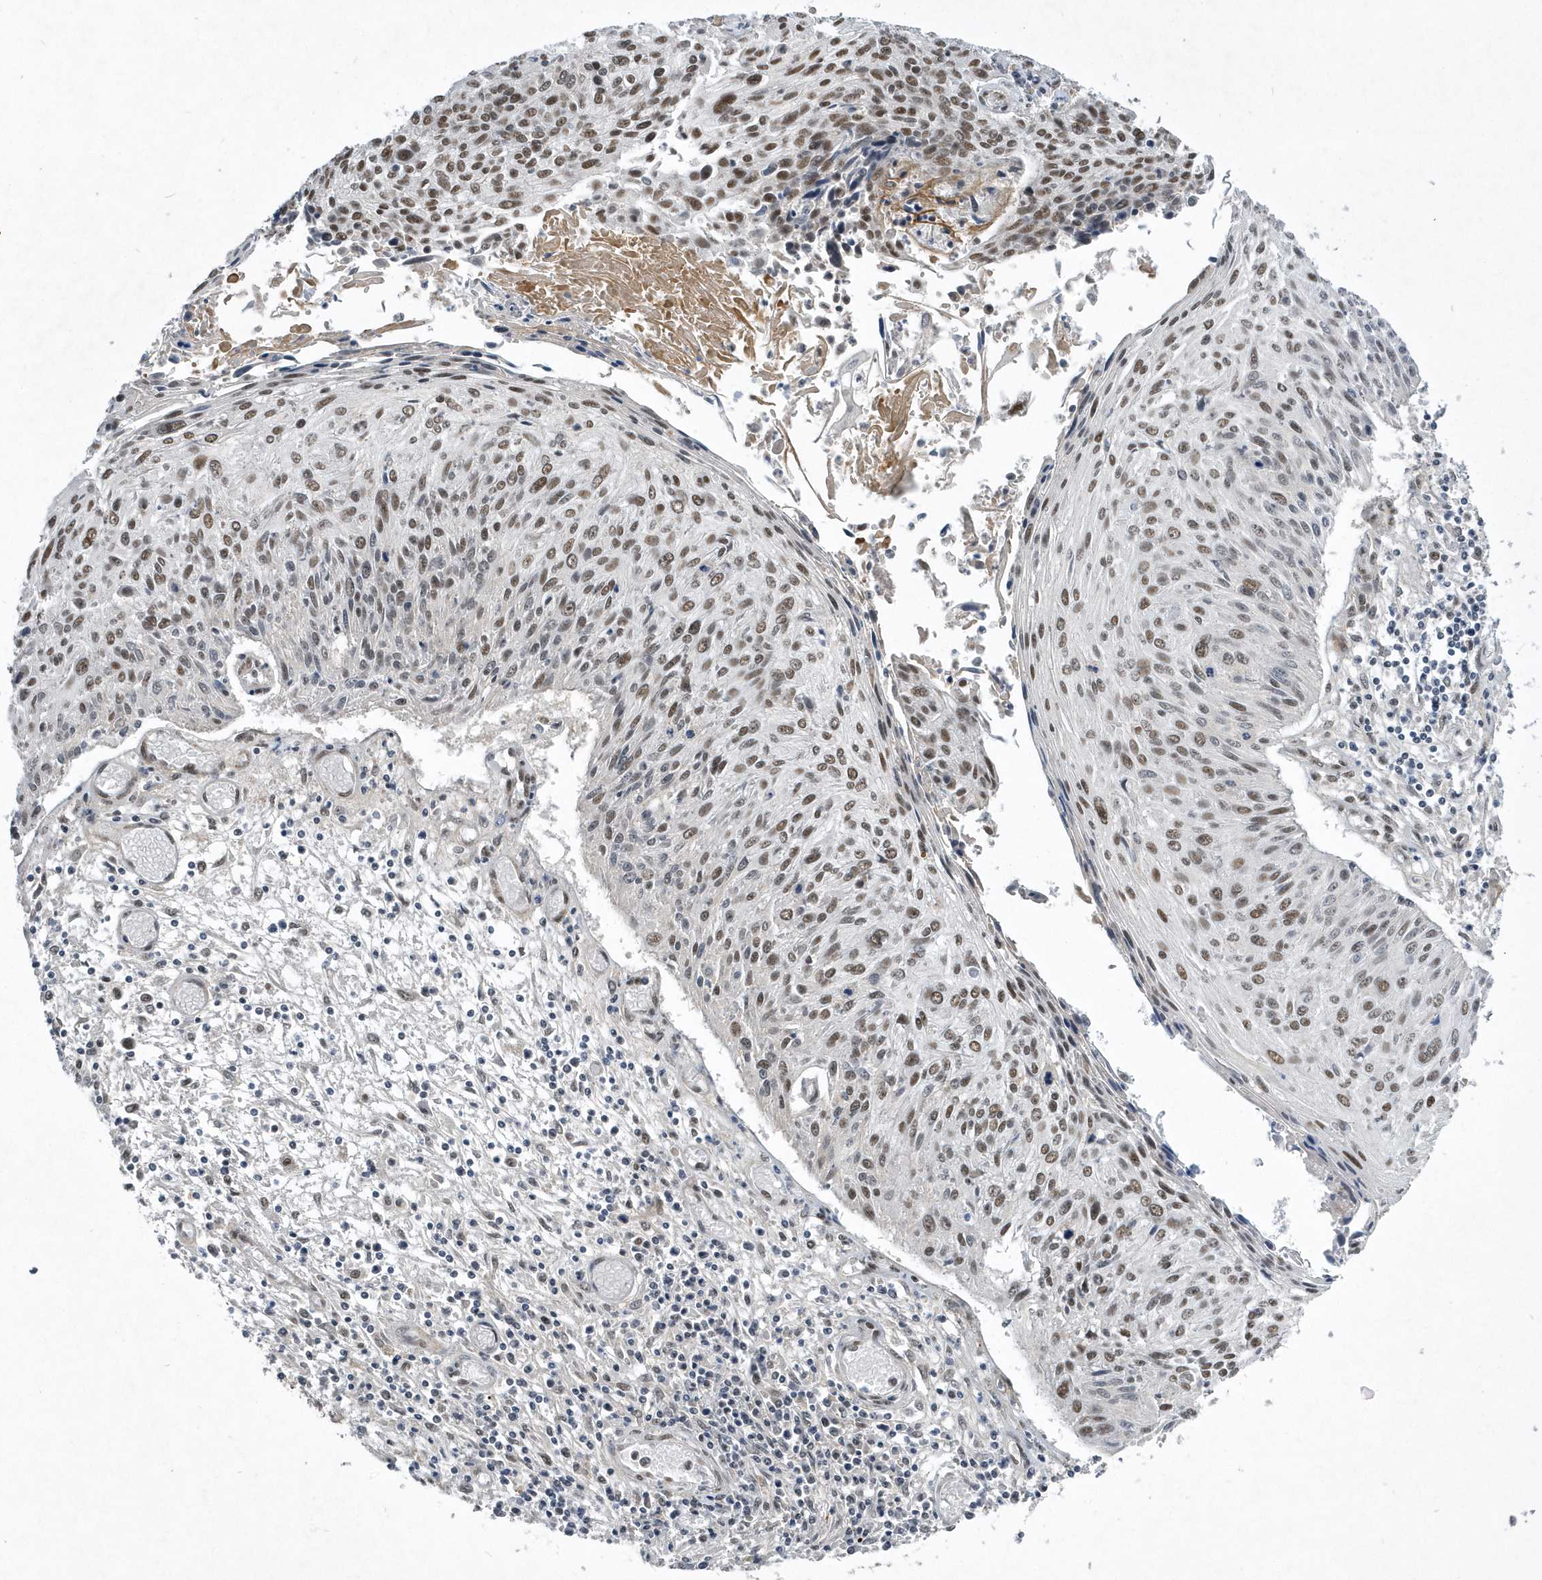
{"staining": {"intensity": "moderate", "quantity": ">75%", "location": "nuclear"}, "tissue": "cervical cancer", "cell_type": "Tumor cells", "image_type": "cancer", "snomed": [{"axis": "morphology", "description": "Squamous cell carcinoma, NOS"}, {"axis": "topography", "description": "Cervix"}], "caption": "There is medium levels of moderate nuclear staining in tumor cells of squamous cell carcinoma (cervical), as demonstrated by immunohistochemical staining (brown color).", "gene": "FAM217A", "patient": {"sex": "female", "age": 51}}